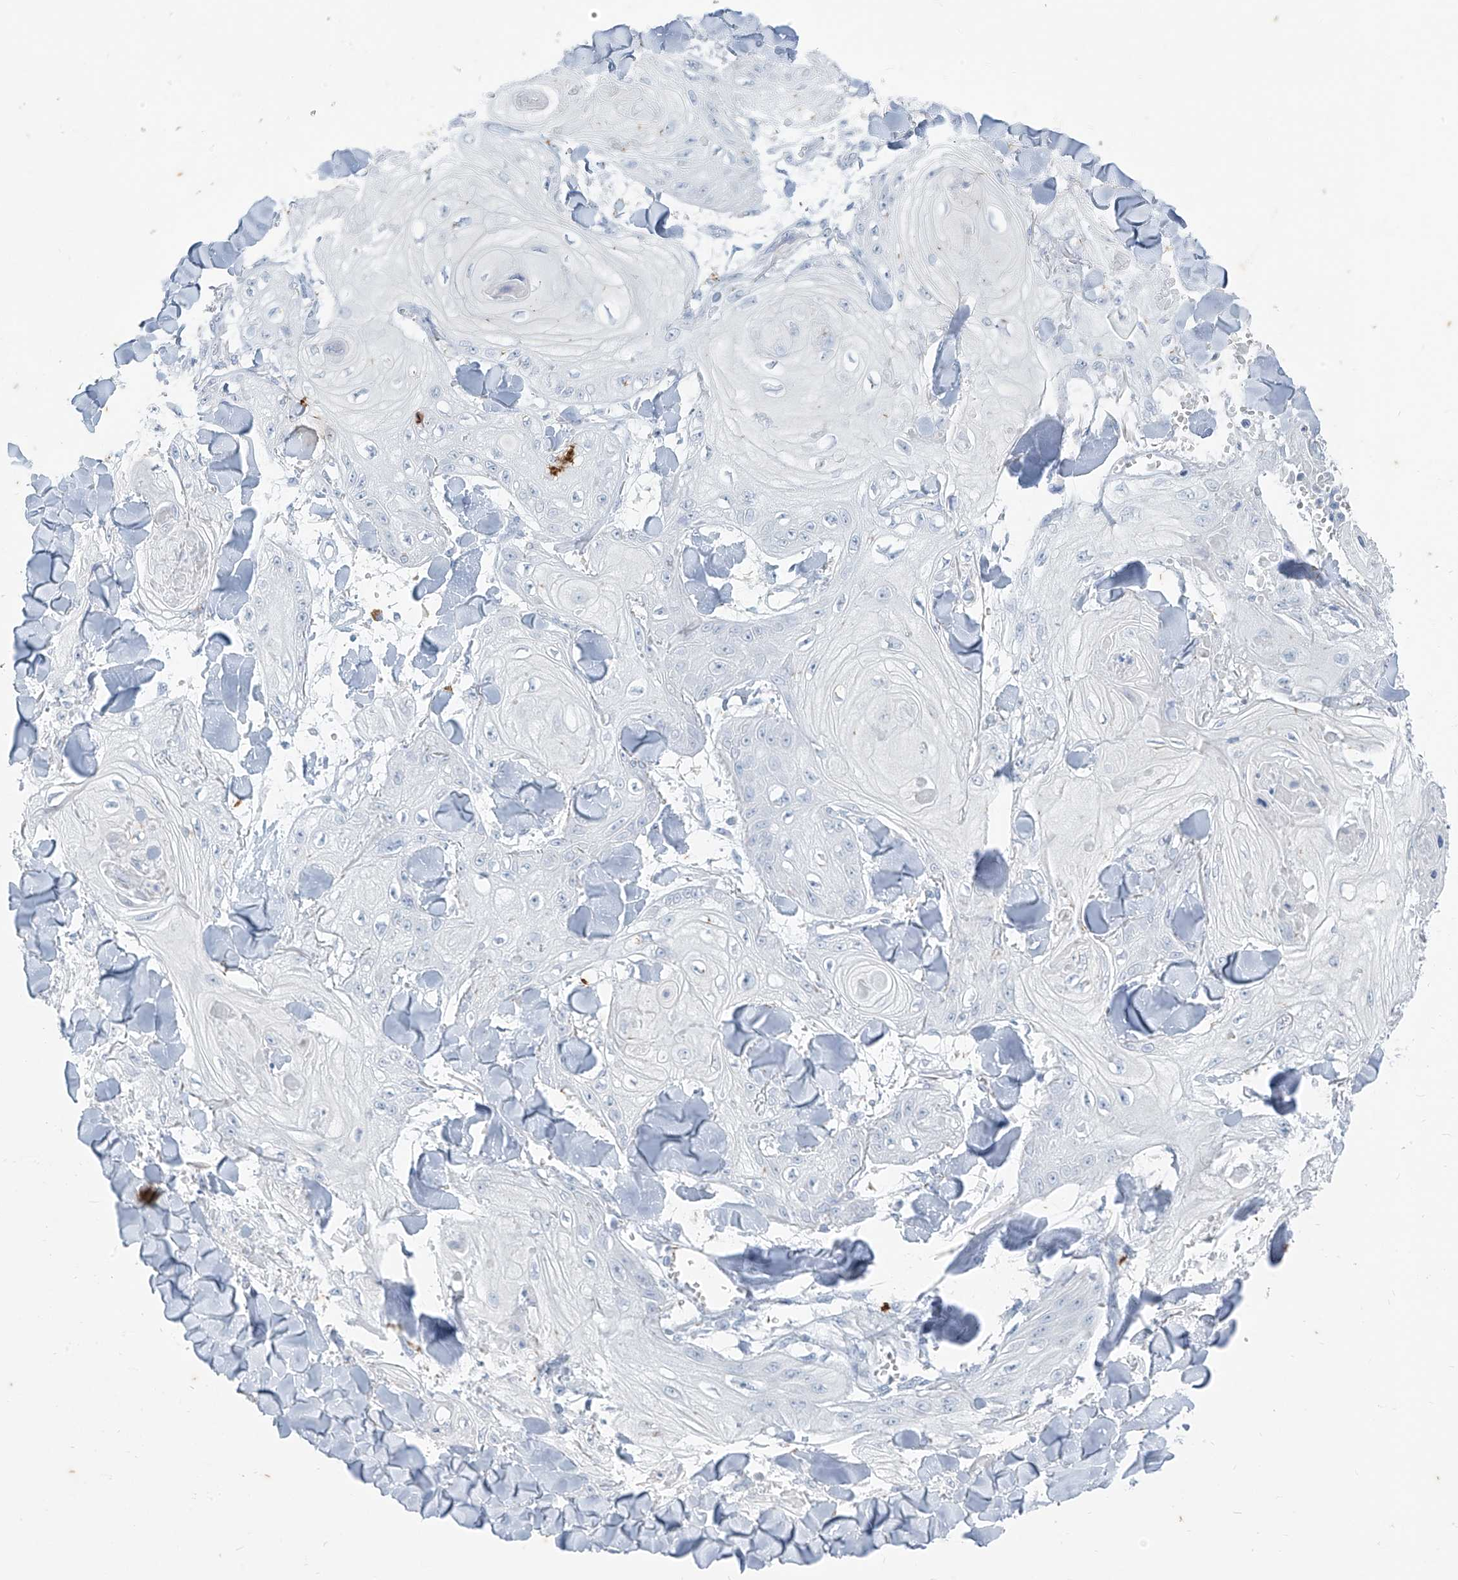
{"staining": {"intensity": "negative", "quantity": "none", "location": "none"}, "tissue": "skin cancer", "cell_type": "Tumor cells", "image_type": "cancer", "snomed": [{"axis": "morphology", "description": "Squamous cell carcinoma, NOS"}, {"axis": "topography", "description": "Skin"}], "caption": "Human squamous cell carcinoma (skin) stained for a protein using IHC exhibits no staining in tumor cells.", "gene": "CX3CR1", "patient": {"sex": "male", "age": 74}}